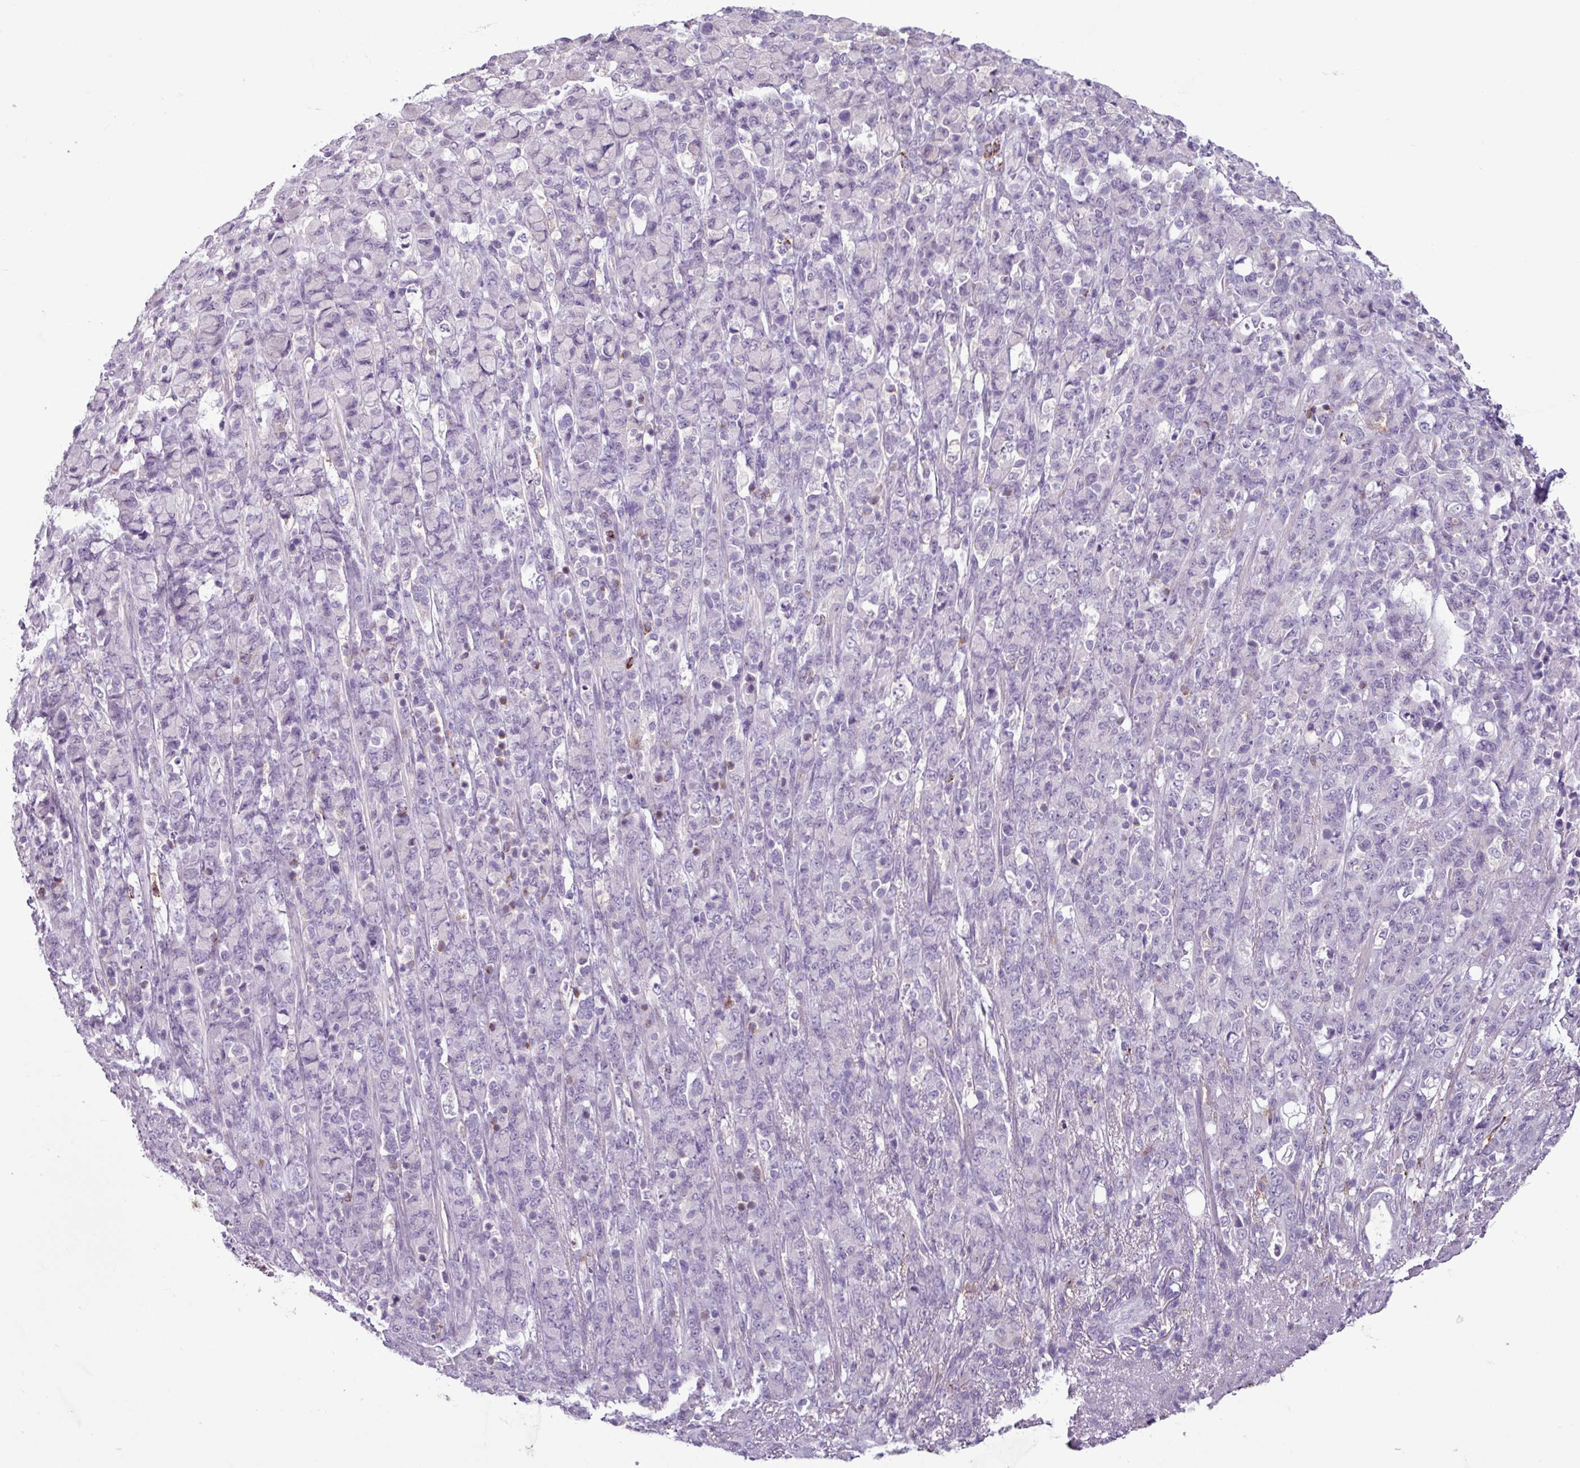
{"staining": {"intensity": "negative", "quantity": "none", "location": "none"}, "tissue": "stomach cancer", "cell_type": "Tumor cells", "image_type": "cancer", "snomed": [{"axis": "morphology", "description": "Normal tissue, NOS"}, {"axis": "morphology", "description": "Adenocarcinoma, NOS"}, {"axis": "topography", "description": "Stomach"}], "caption": "Adenocarcinoma (stomach) stained for a protein using immunohistochemistry reveals no positivity tumor cells.", "gene": "C9orf24", "patient": {"sex": "female", "age": 79}}